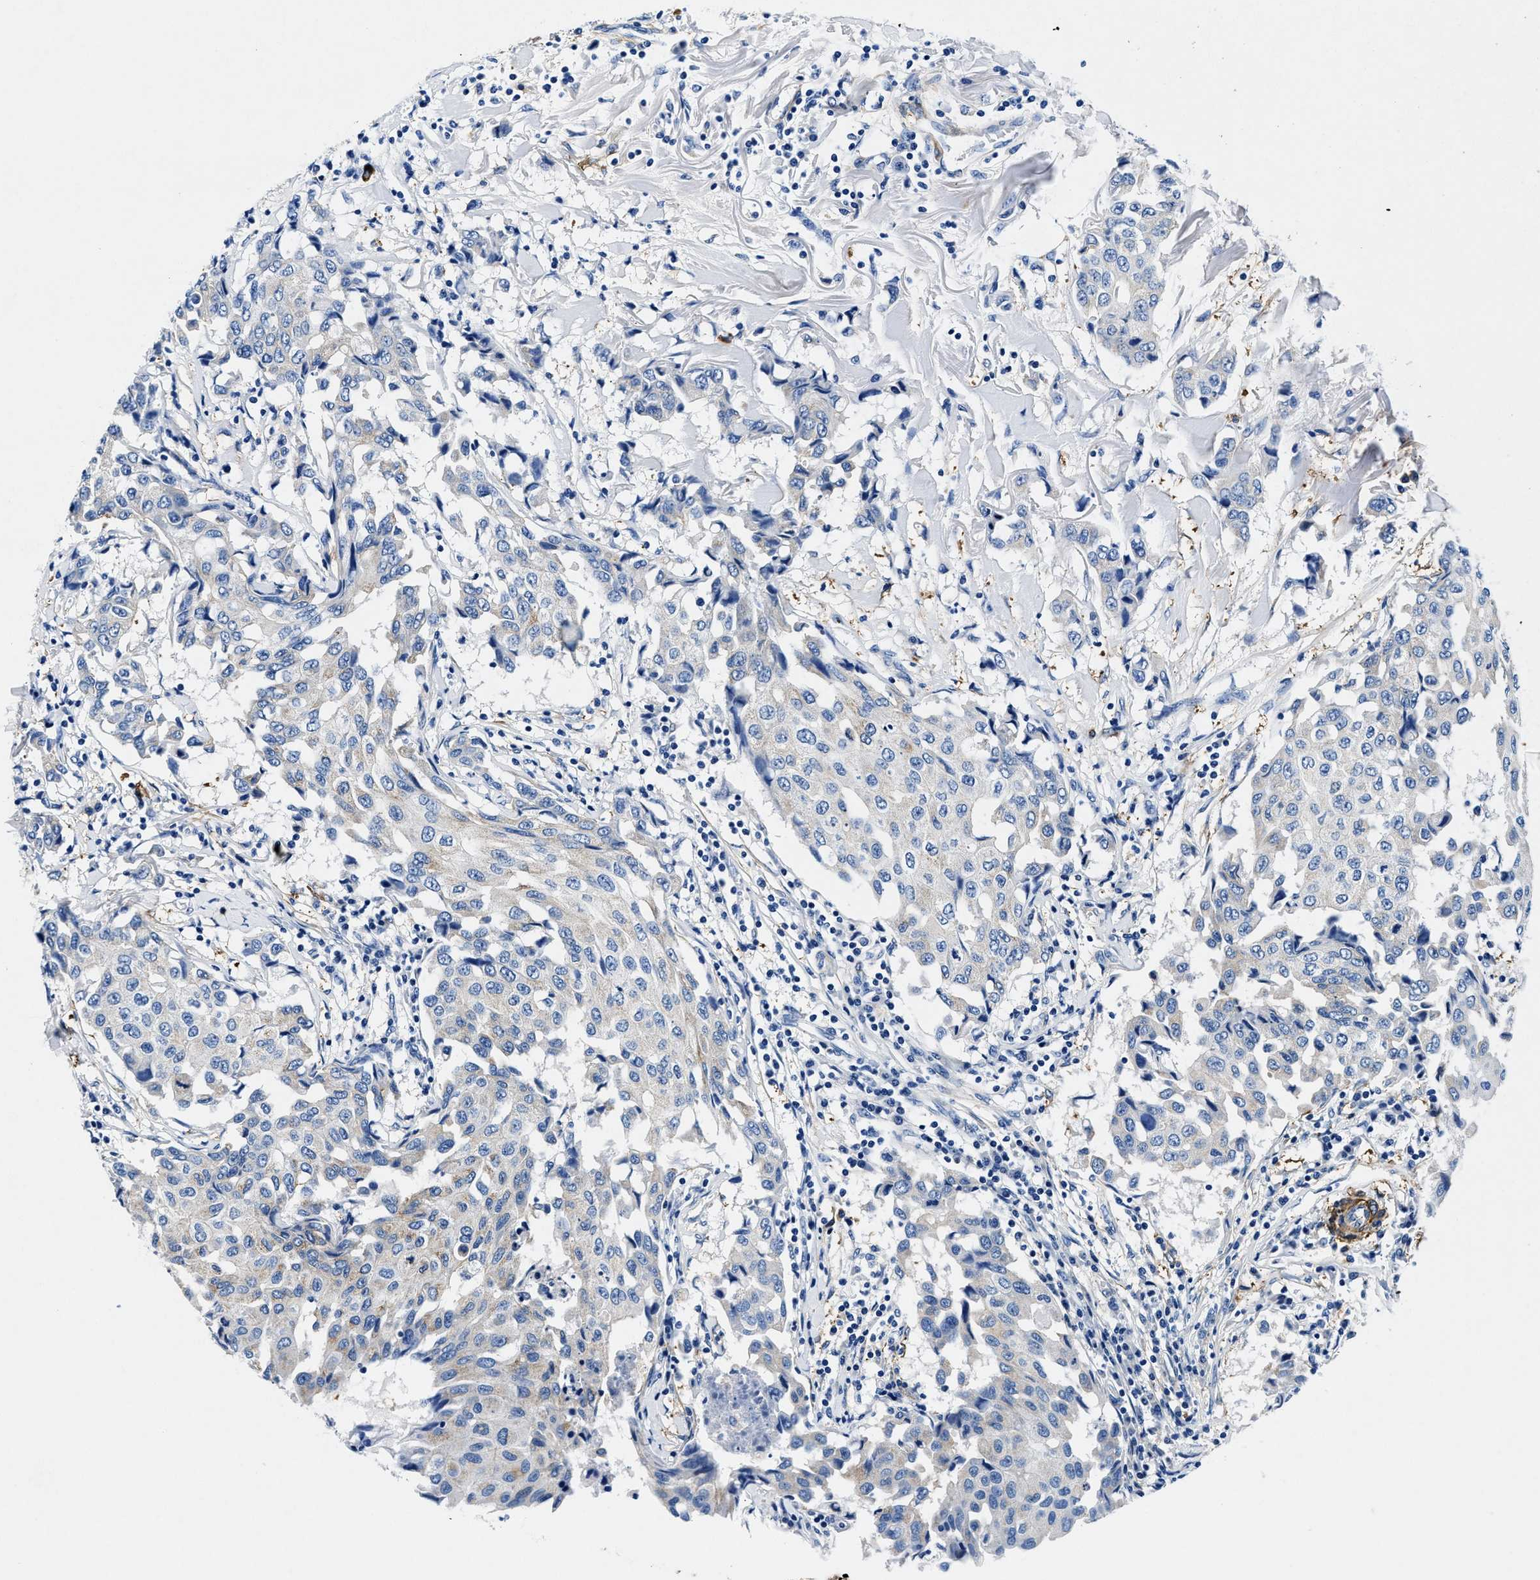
{"staining": {"intensity": "weak", "quantity": "<25%", "location": "cytoplasmic/membranous"}, "tissue": "breast cancer", "cell_type": "Tumor cells", "image_type": "cancer", "snomed": [{"axis": "morphology", "description": "Duct carcinoma"}, {"axis": "topography", "description": "Breast"}], "caption": "DAB immunohistochemical staining of breast cancer exhibits no significant staining in tumor cells.", "gene": "TEX261", "patient": {"sex": "female", "age": 80}}